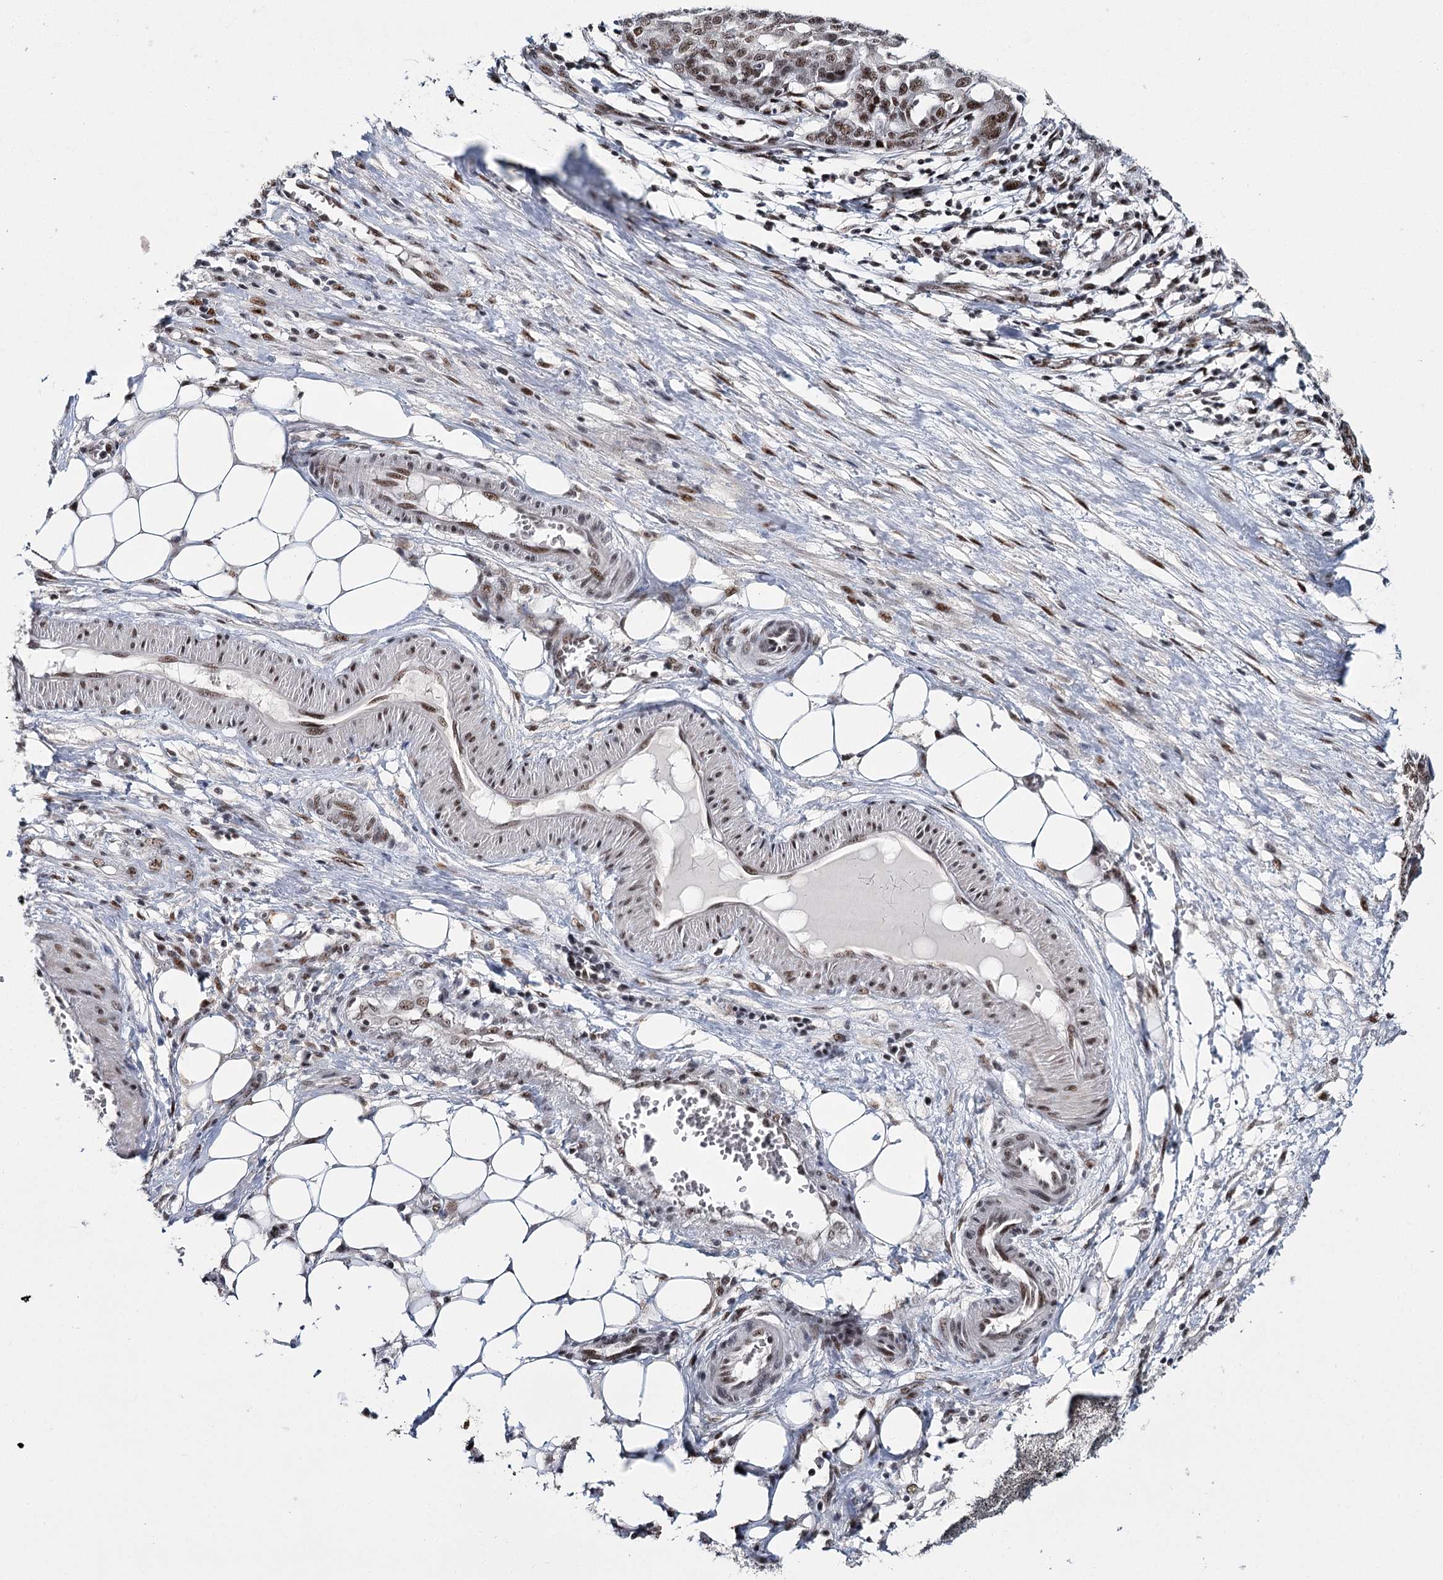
{"staining": {"intensity": "moderate", "quantity": ">75%", "location": "nuclear"}, "tissue": "ovarian cancer", "cell_type": "Tumor cells", "image_type": "cancer", "snomed": [{"axis": "morphology", "description": "Cystadenocarcinoma, serous, NOS"}, {"axis": "topography", "description": "Soft tissue"}, {"axis": "topography", "description": "Ovary"}], "caption": "A medium amount of moderate nuclear expression is seen in approximately >75% of tumor cells in ovarian cancer (serous cystadenocarcinoma) tissue. The protein is stained brown, and the nuclei are stained in blue (DAB (3,3'-diaminobenzidine) IHC with brightfield microscopy, high magnification).", "gene": "SCAF8", "patient": {"sex": "female", "age": 57}}